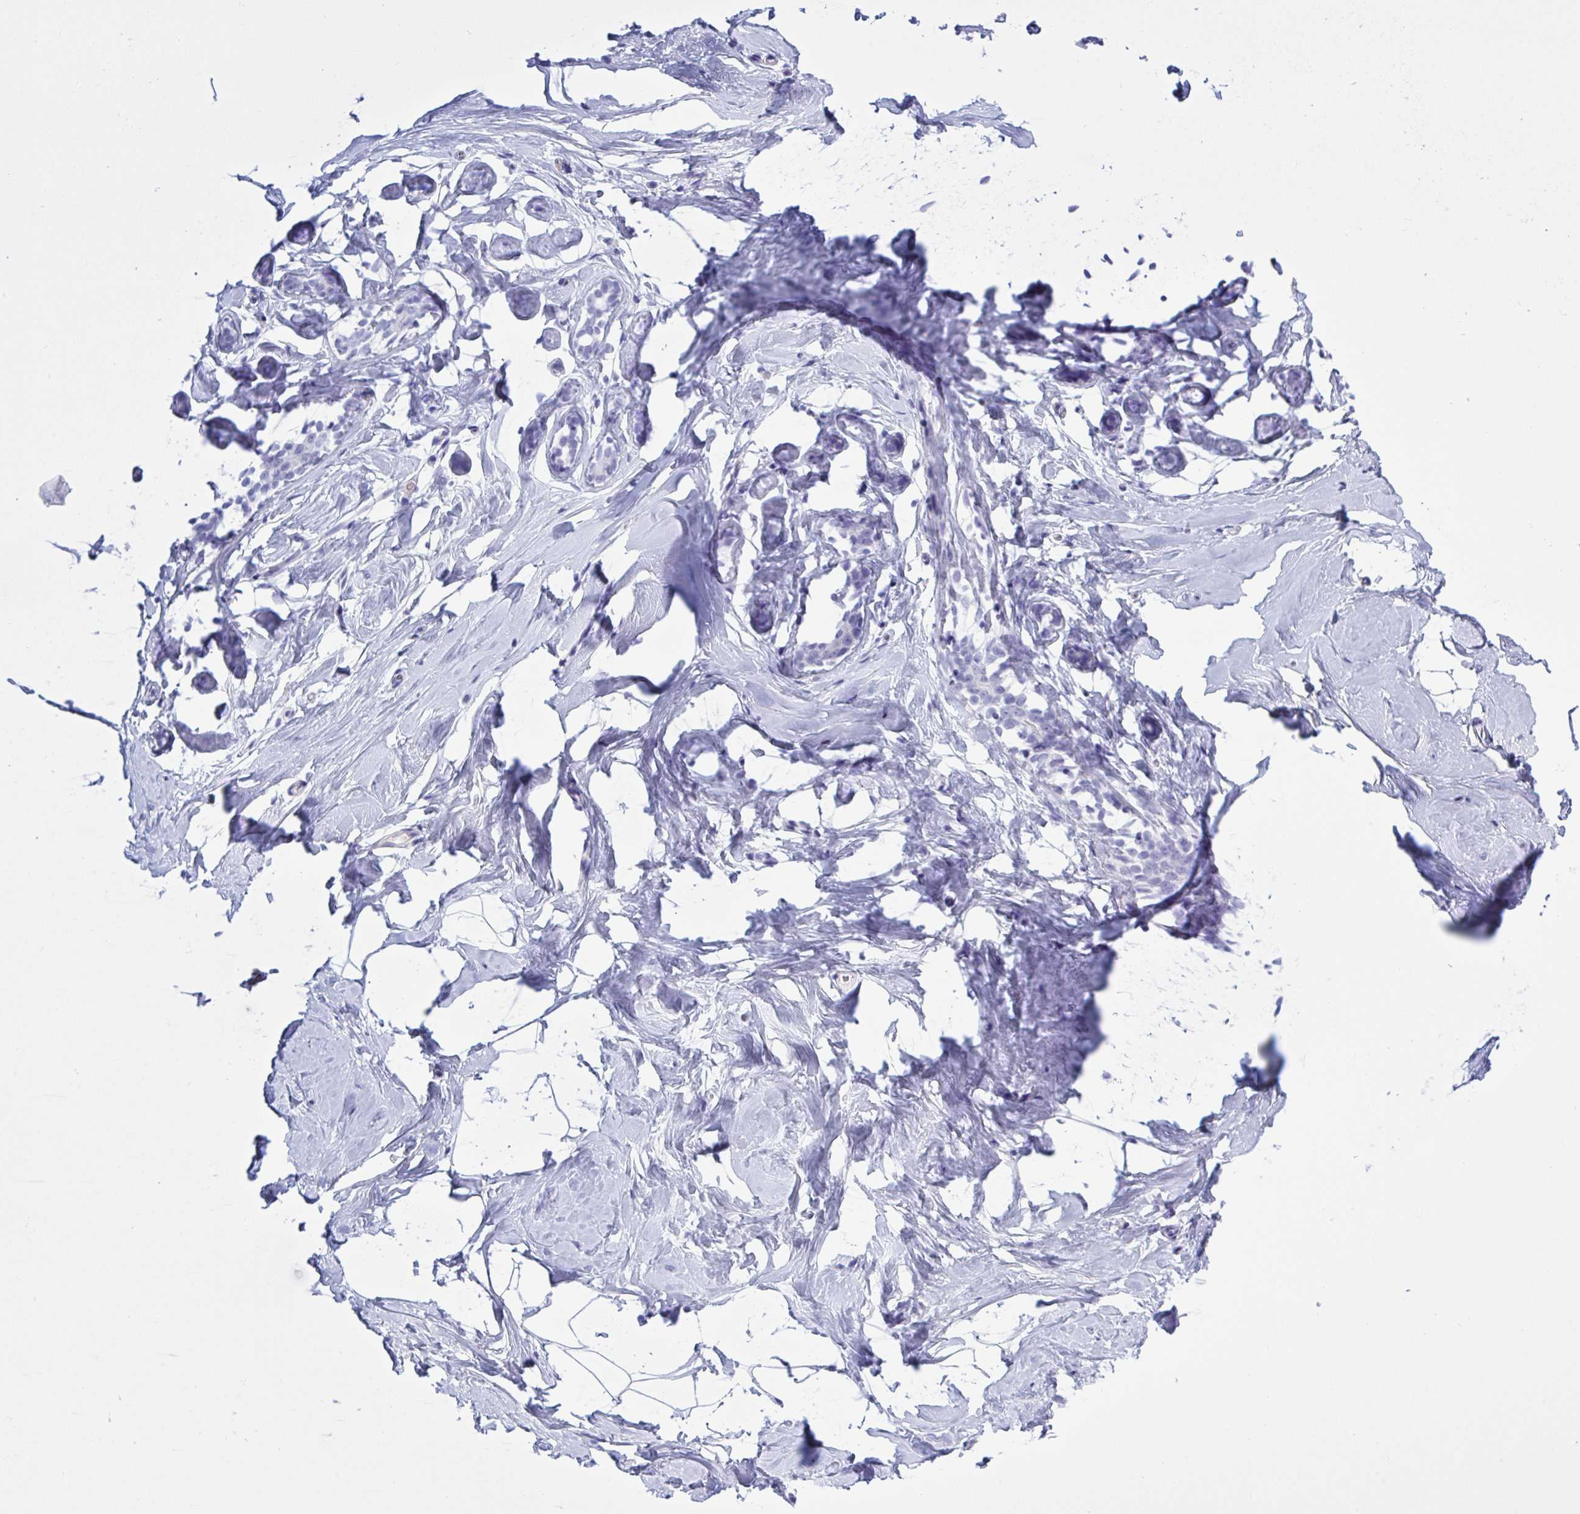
{"staining": {"intensity": "negative", "quantity": "none", "location": "none"}, "tissue": "breast", "cell_type": "Adipocytes", "image_type": "normal", "snomed": [{"axis": "morphology", "description": "Normal tissue, NOS"}, {"axis": "topography", "description": "Breast"}], "caption": "High power microscopy micrograph of an immunohistochemistry photomicrograph of benign breast, revealing no significant staining in adipocytes. (DAB (3,3'-diaminobenzidine) immunohistochemistry, high magnification).", "gene": "USP35", "patient": {"sex": "female", "age": 32}}